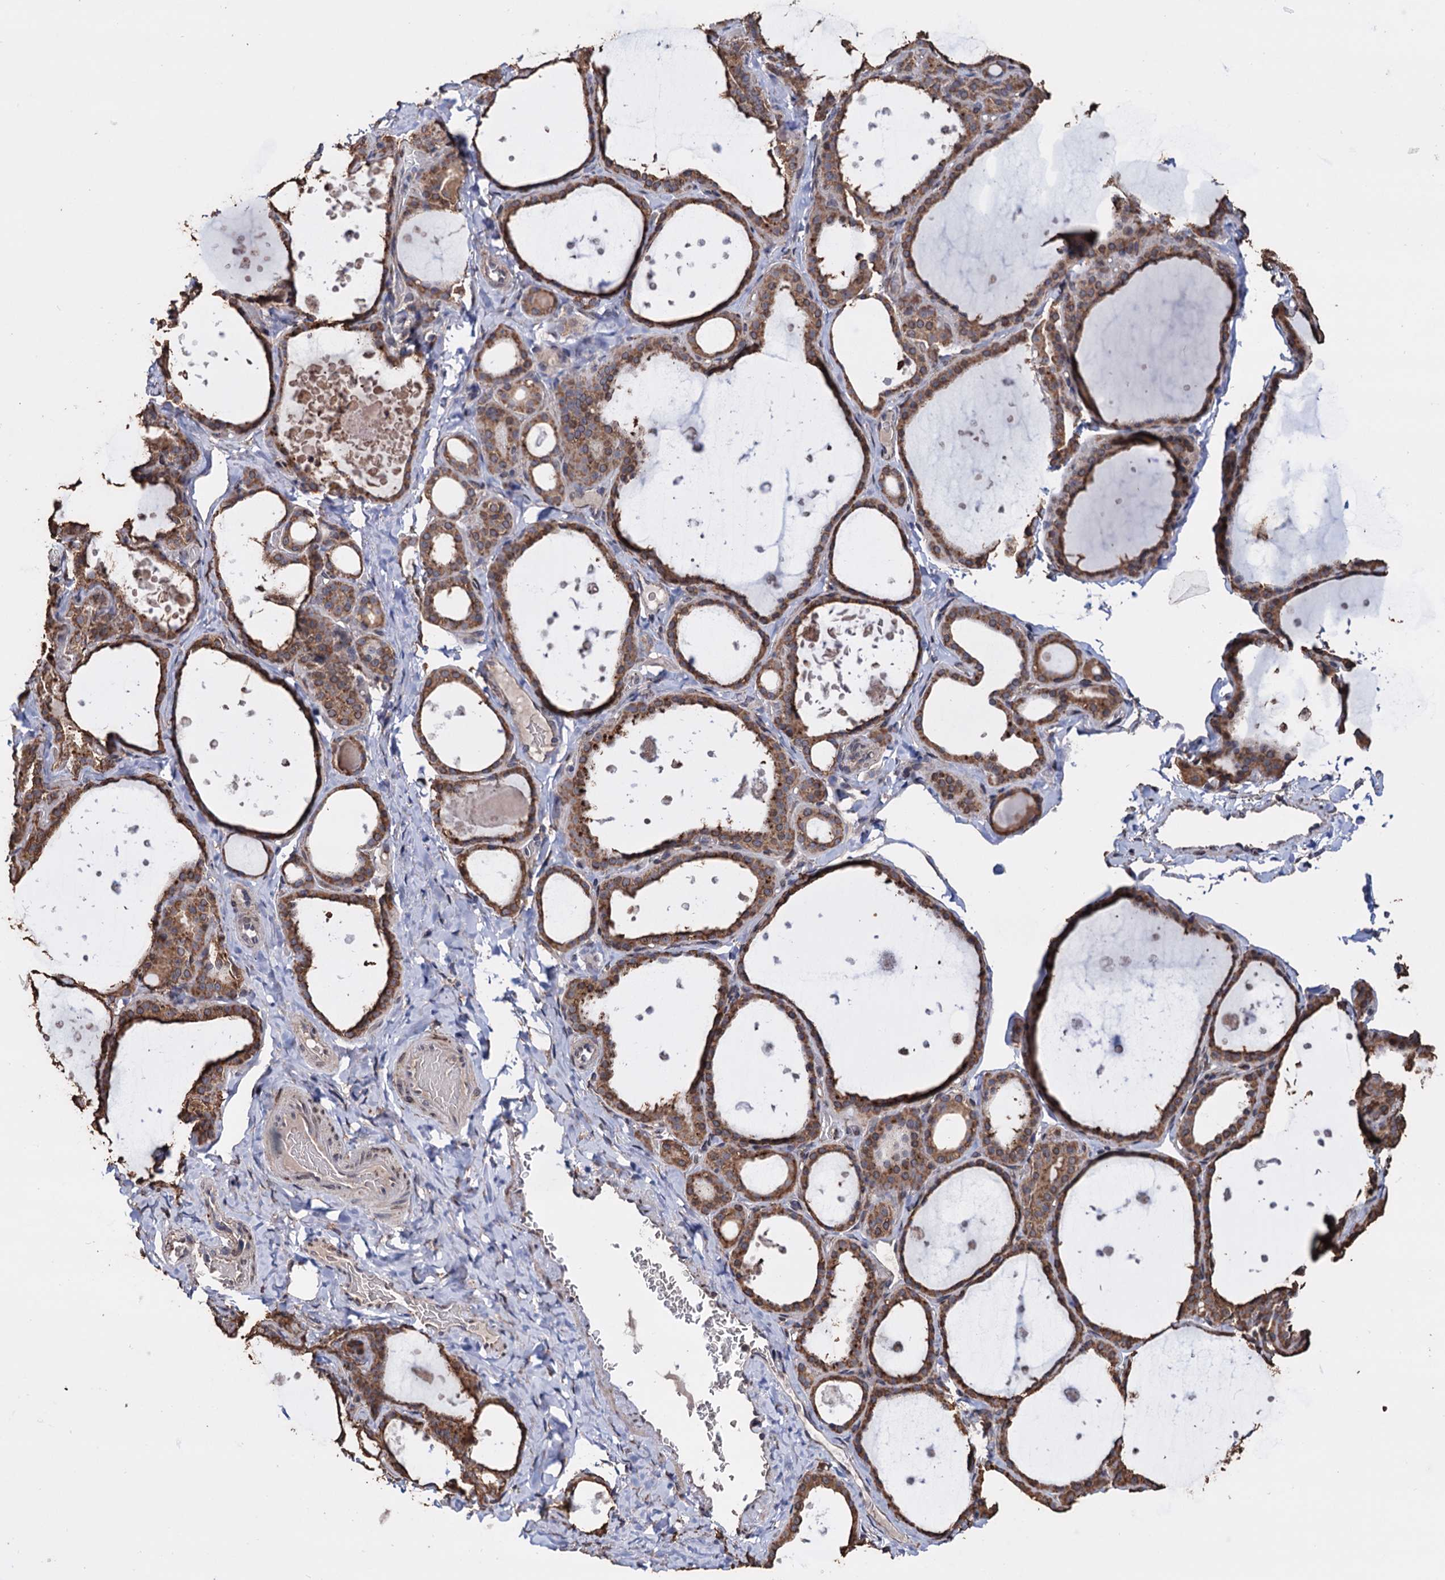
{"staining": {"intensity": "moderate", "quantity": ">75%", "location": "cytoplasmic/membranous"}, "tissue": "thyroid gland", "cell_type": "Glandular cells", "image_type": "normal", "snomed": [{"axis": "morphology", "description": "Normal tissue, NOS"}, {"axis": "topography", "description": "Thyroid gland"}], "caption": "Protein positivity by IHC displays moderate cytoplasmic/membranous staining in approximately >75% of glandular cells in unremarkable thyroid gland.", "gene": "TBC1D12", "patient": {"sex": "female", "age": 44}}